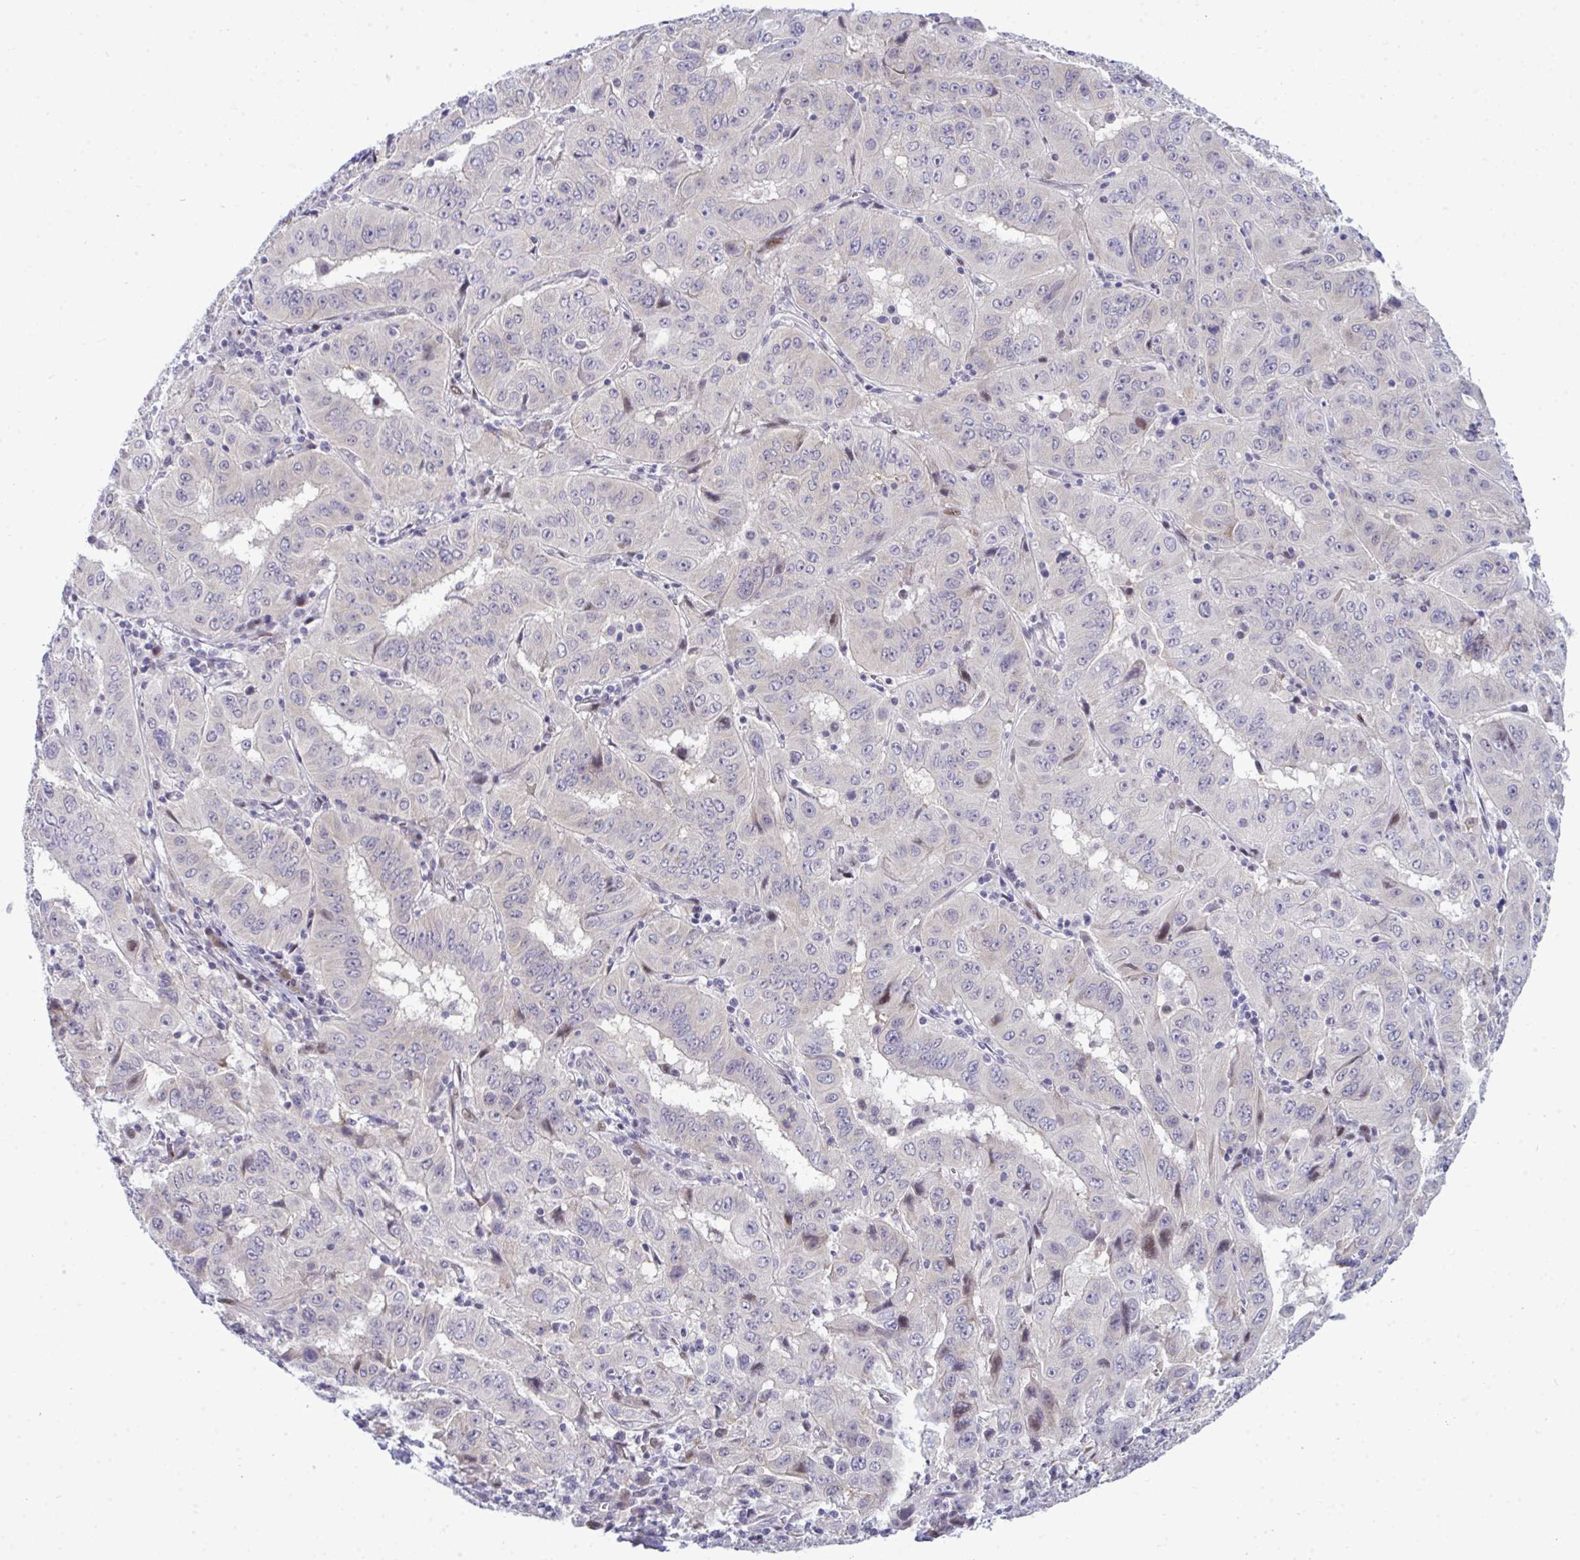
{"staining": {"intensity": "moderate", "quantity": "<25%", "location": "nuclear"}, "tissue": "pancreatic cancer", "cell_type": "Tumor cells", "image_type": "cancer", "snomed": [{"axis": "morphology", "description": "Adenocarcinoma, NOS"}, {"axis": "topography", "description": "Pancreas"}], "caption": "DAB immunohistochemical staining of adenocarcinoma (pancreatic) shows moderate nuclear protein expression in approximately <25% of tumor cells.", "gene": "TAB1", "patient": {"sex": "male", "age": 63}}